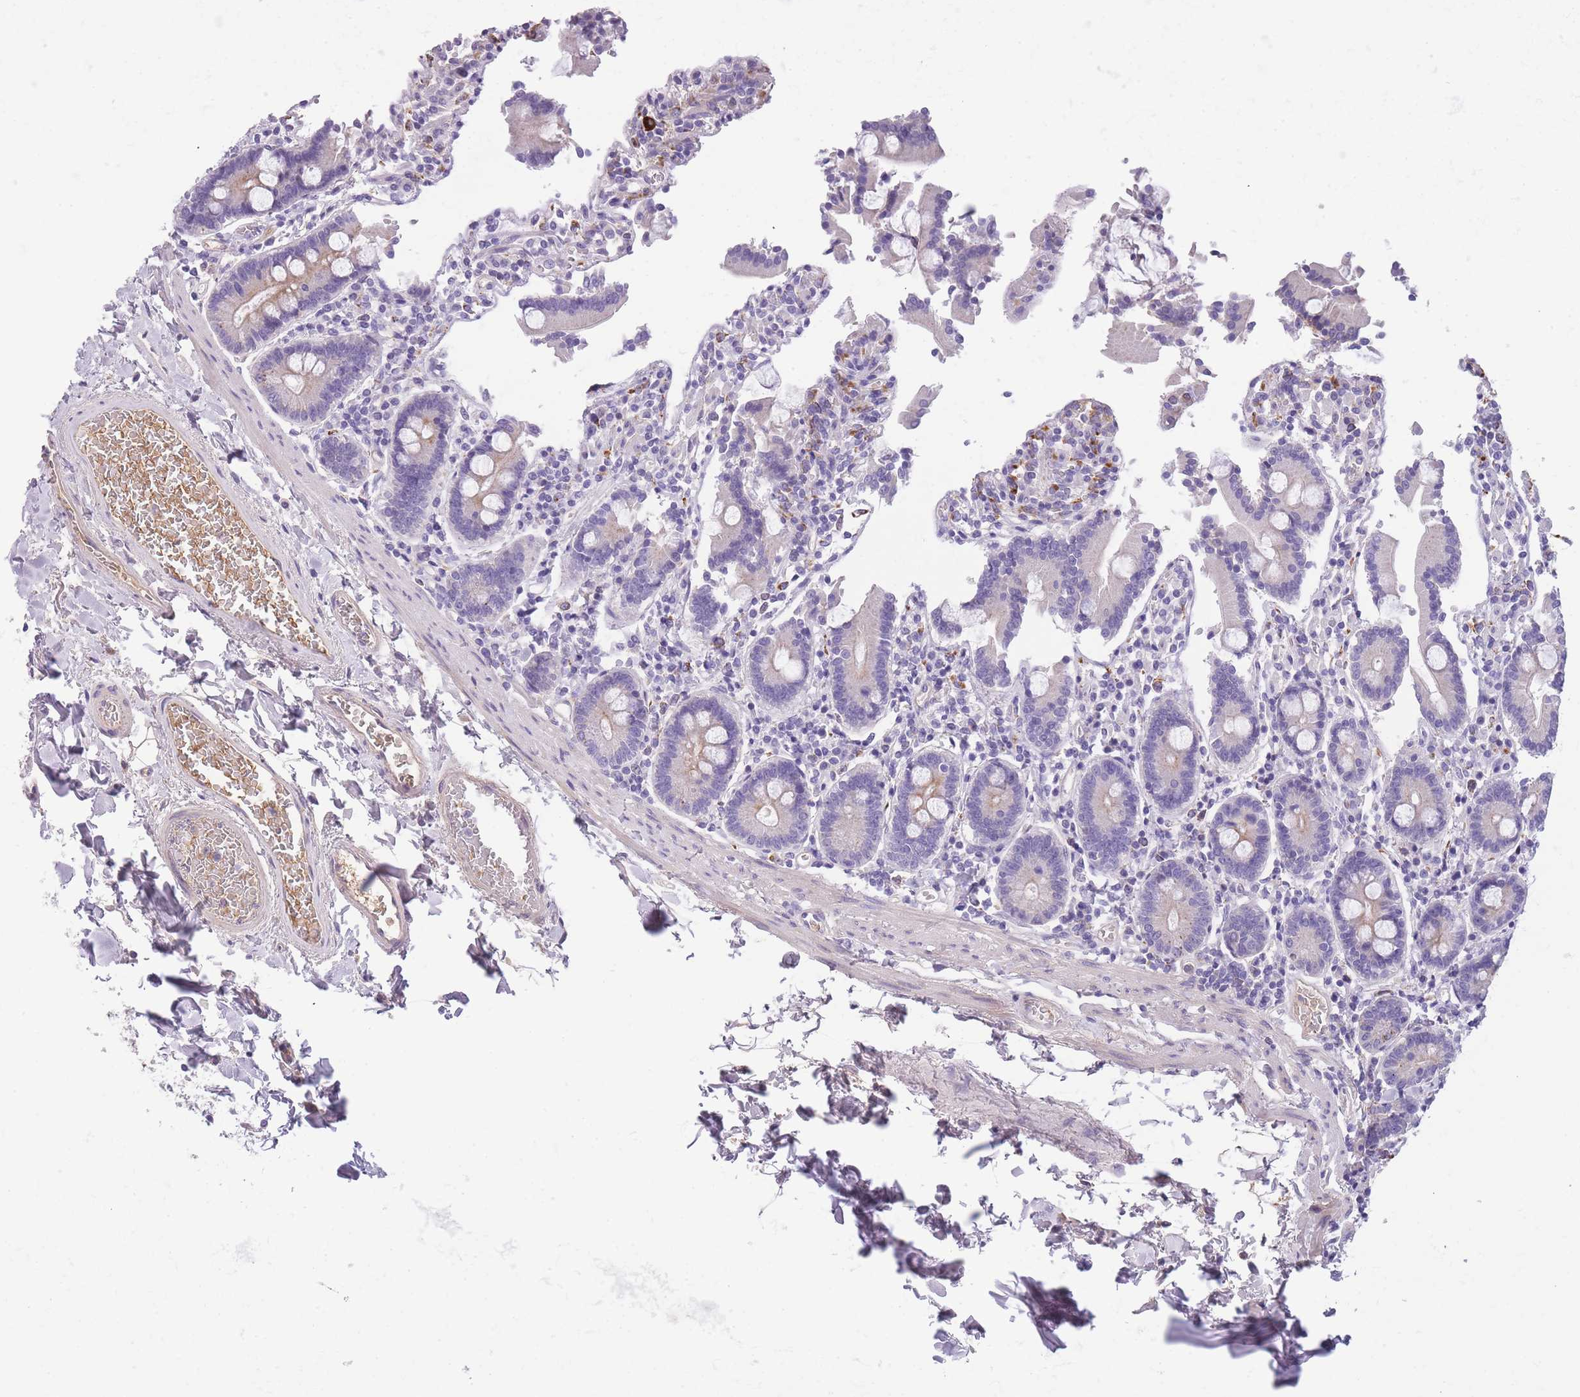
{"staining": {"intensity": "weak", "quantity": "<25%", "location": "cytoplasmic/membranous"}, "tissue": "duodenum", "cell_type": "Glandular cells", "image_type": "normal", "snomed": [{"axis": "morphology", "description": "Normal tissue, NOS"}, {"axis": "topography", "description": "Duodenum"}], "caption": "The photomicrograph displays no staining of glandular cells in normal duodenum.", "gene": "GNAT1", "patient": {"sex": "male", "age": 55}}